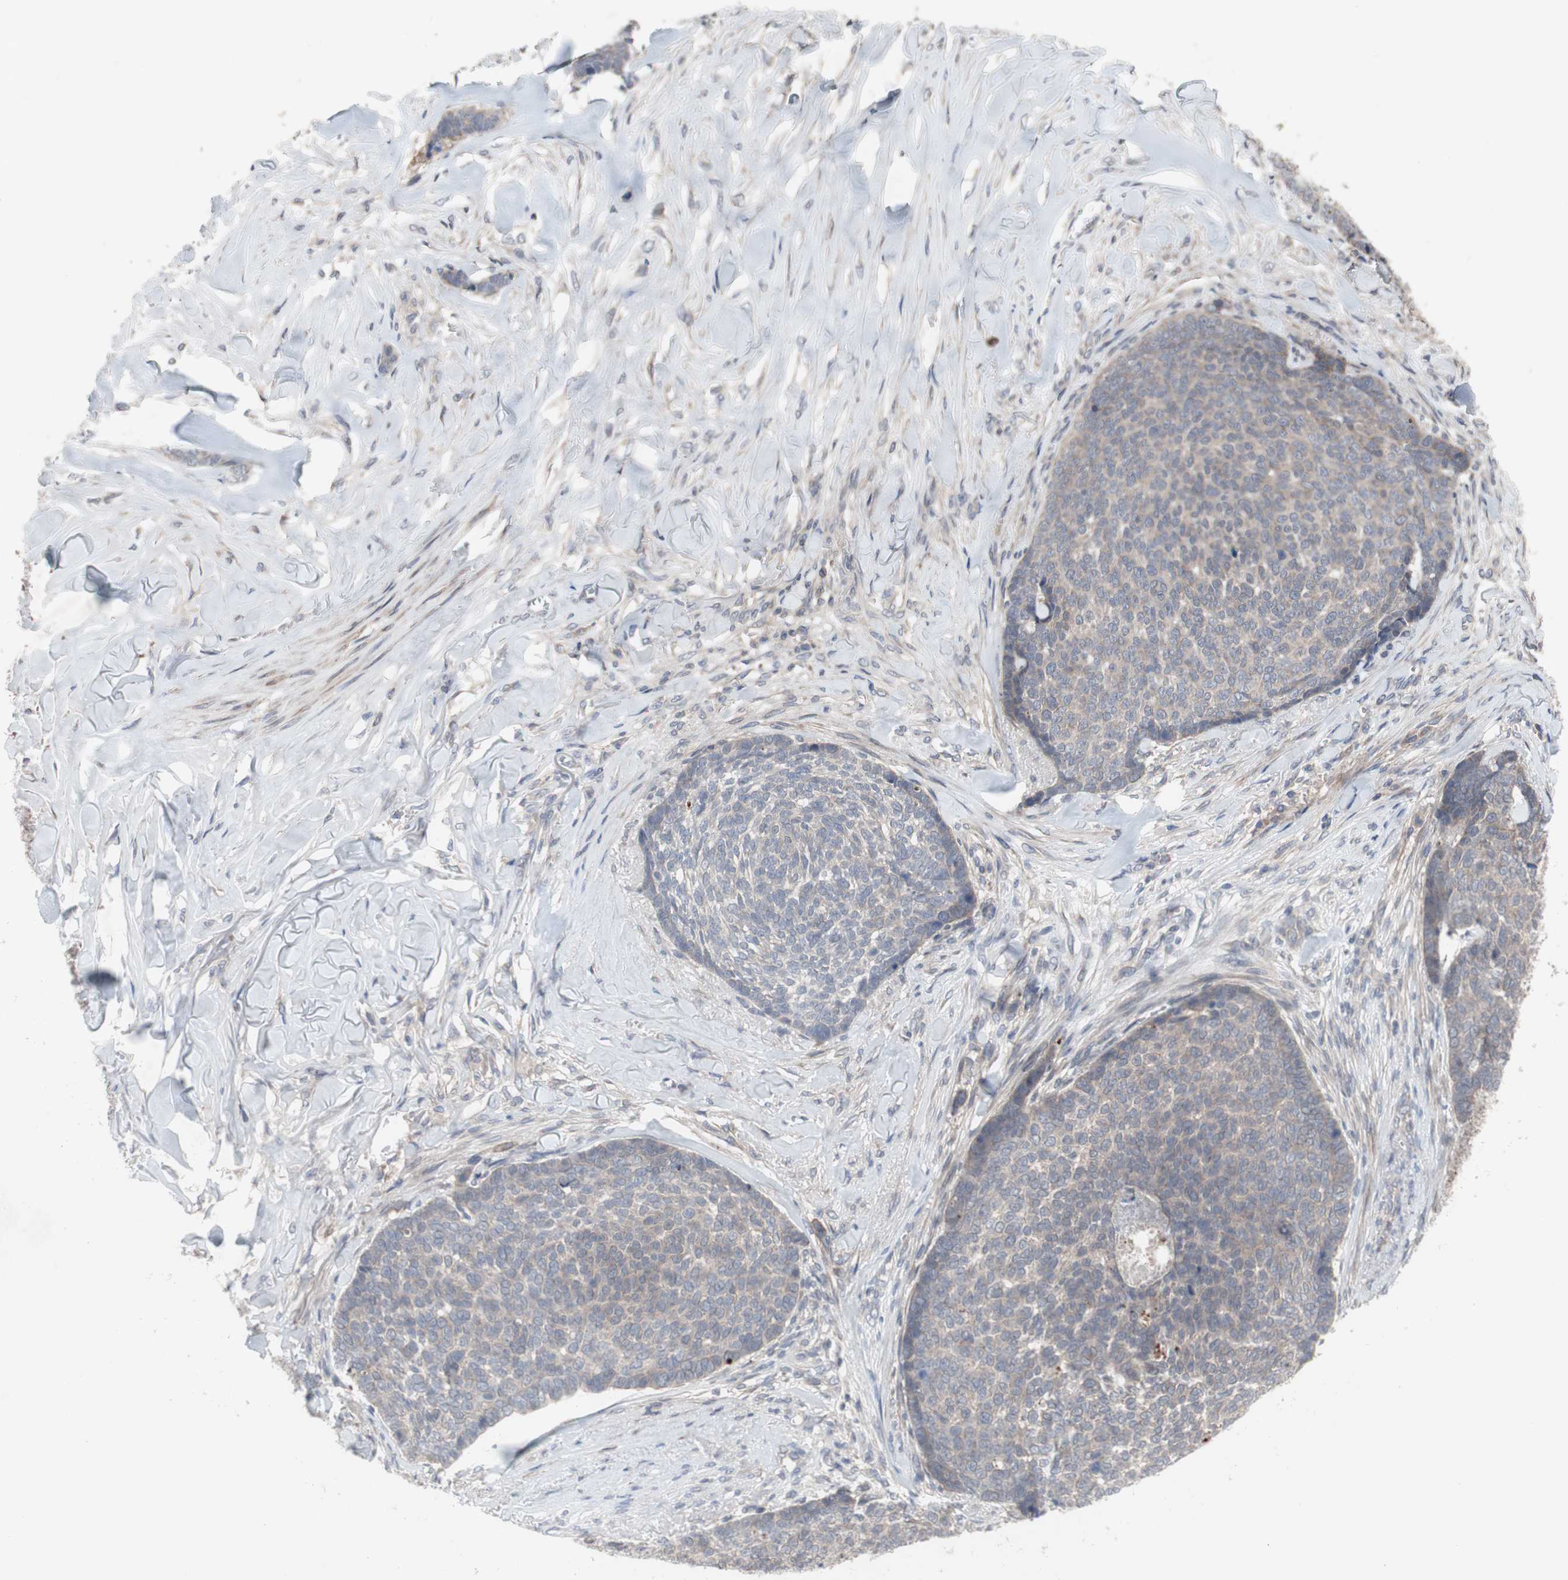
{"staining": {"intensity": "weak", "quantity": ">75%", "location": "cytoplasmic/membranous"}, "tissue": "skin cancer", "cell_type": "Tumor cells", "image_type": "cancer", "snomed": [{"axis": "morphology", "description": "Basal cell carcinoma"}, {"axis": "topography", "description": "Skin"}], "caption": "IHC (DAB (3,3'-diaminobenzidine)) staining of skin cancer exhibits weak cytoplasmic/membranous protein expression in approximately >75% of tumor cells. The staining is performed using DAB (3,3'-diaminobenzidine) brown chromogen to label protein expression. The nuclei are counter-stained blue using hematoxylin.", "gene": "OAZ1", "patient": {"sex": "male", "age": 84}}